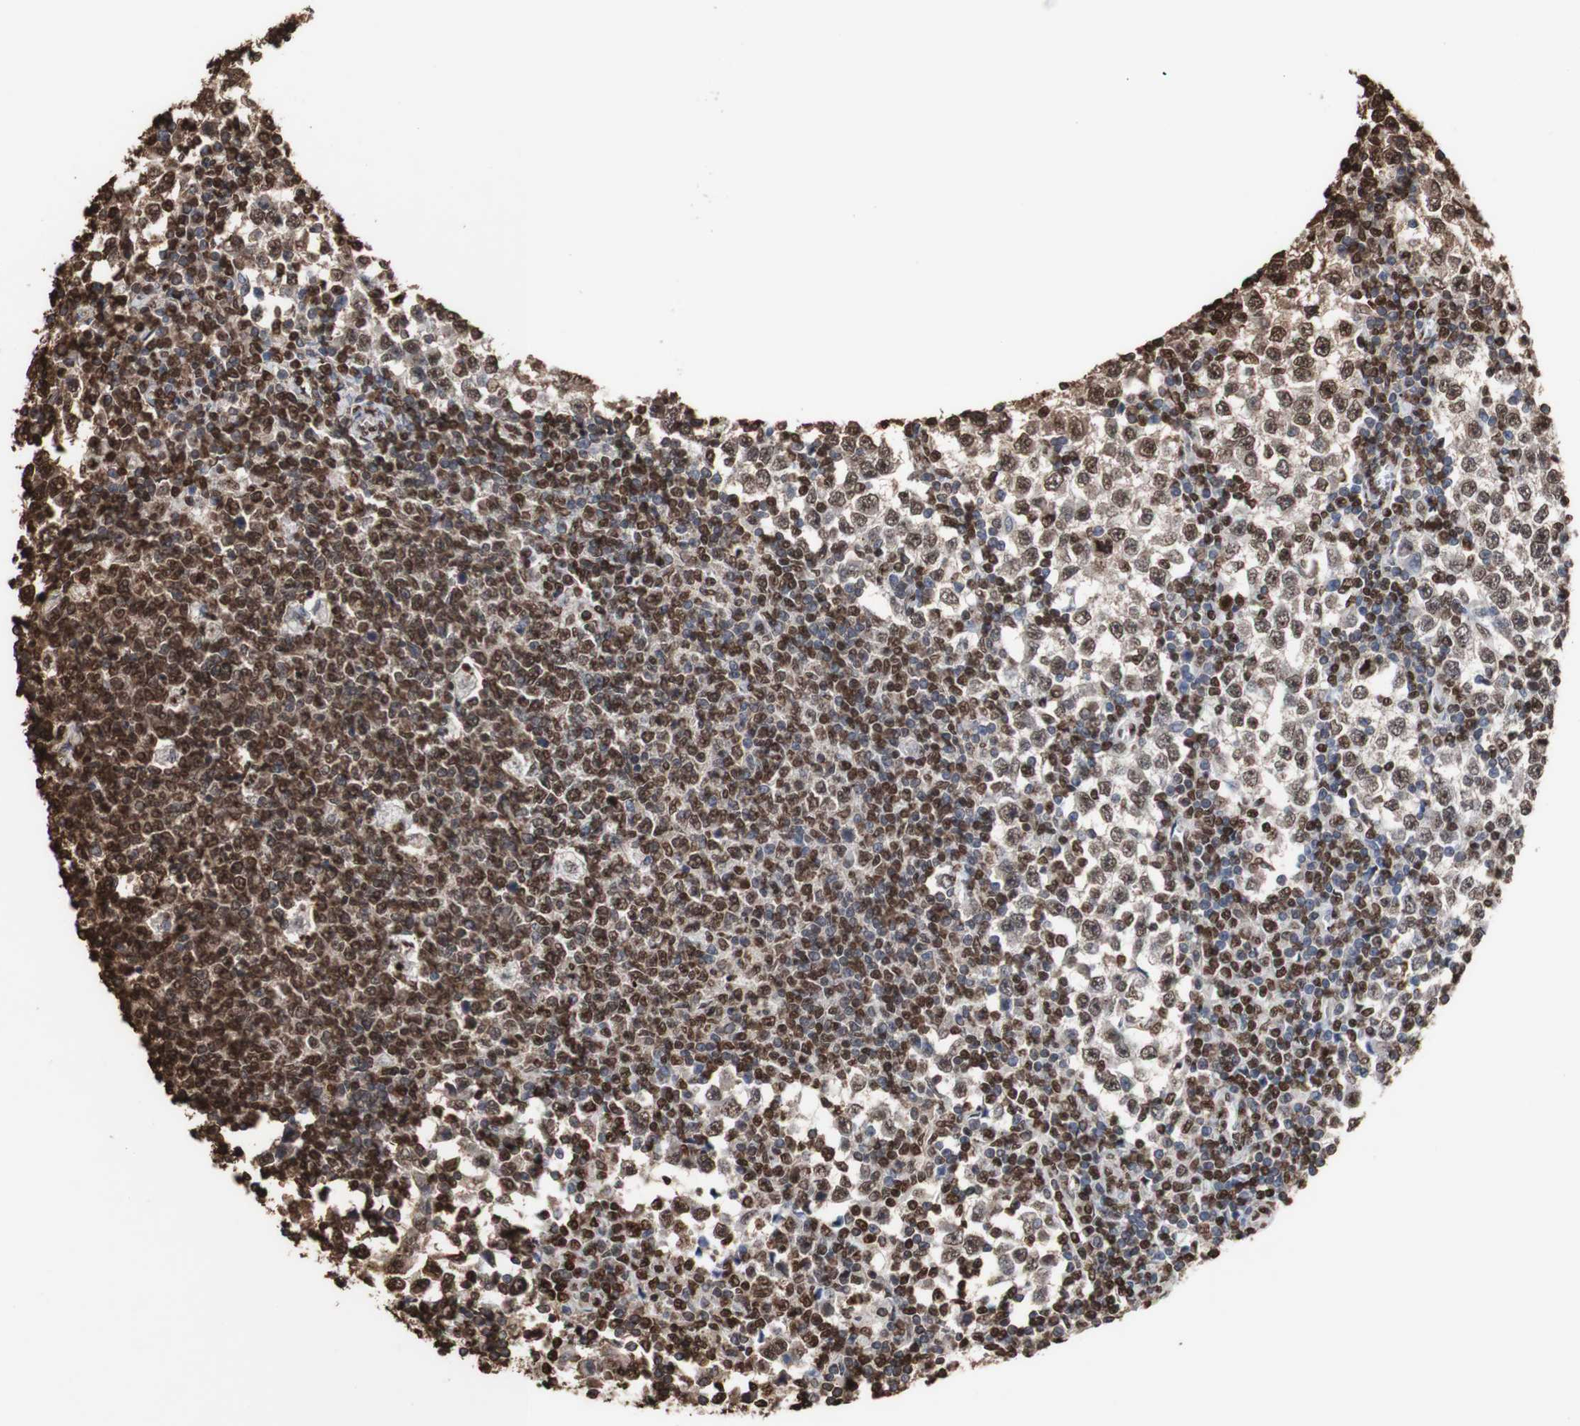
{"staining": {"intensity": "strong", "quantity": ">75%", "location": "cytoplasmic/membranous,nuclear"}, "tissue": "testis cancer", "cell_type": "Tumor cells", "image_type": "cancer", "snomed": [{"axis": "morphology", "description": "Seminoma, NOS"}, {"axis": "topography", "description": "Testis"}], "caption": "This photomicrograph reveals IHC staining of human testis cancer, with high strong cytoplasmic/membranous and nuclear positivity in about >75% of tumor cells.", "gene": "PIDD1", "patient": {"sex": "male", "age": 65}}